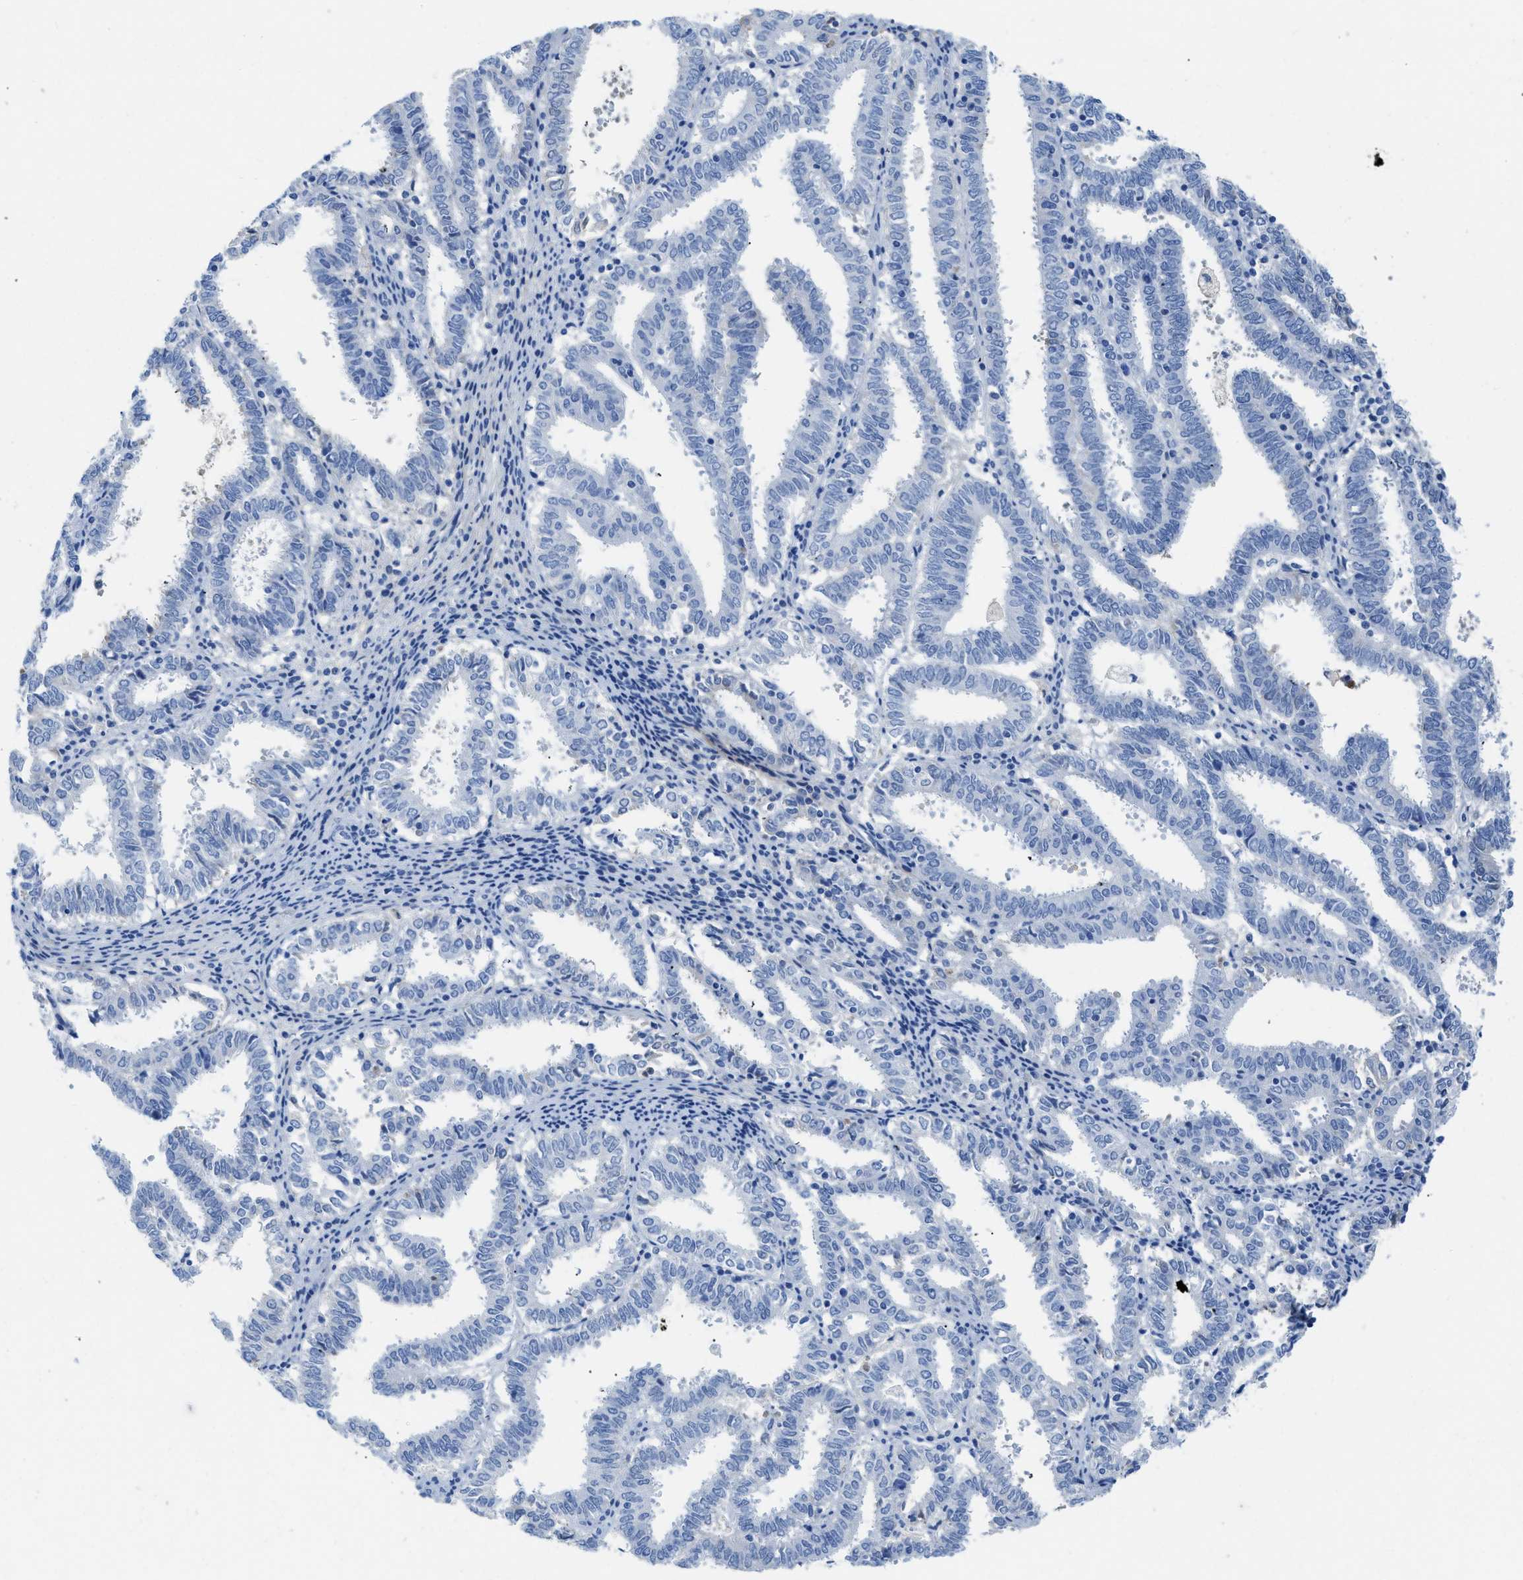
{"staining": {"intensity": "negative", "quantity": "none", "location": "none"}, "tissue": "endometrial cancer", "cell_type": "Tumor cells", "image_type": "cancer", "snomed": [{"axis": "morphology", "description": "Adenocarcinoma, NOS"}, {"axis": "topography", "description": "Uterus"}], "caption": "Immunohistochemical staining of human endometrial cancer (adenocarcinoma) shows no significant expression in tumor cells. The staining is performed using DAB (3,3'-diaminobenzidine) brown chromogen with nuclei counter-stained in using hematoxylin.", "gene": "COL3A1", "patient": {"sex": "female", "age": 83}}